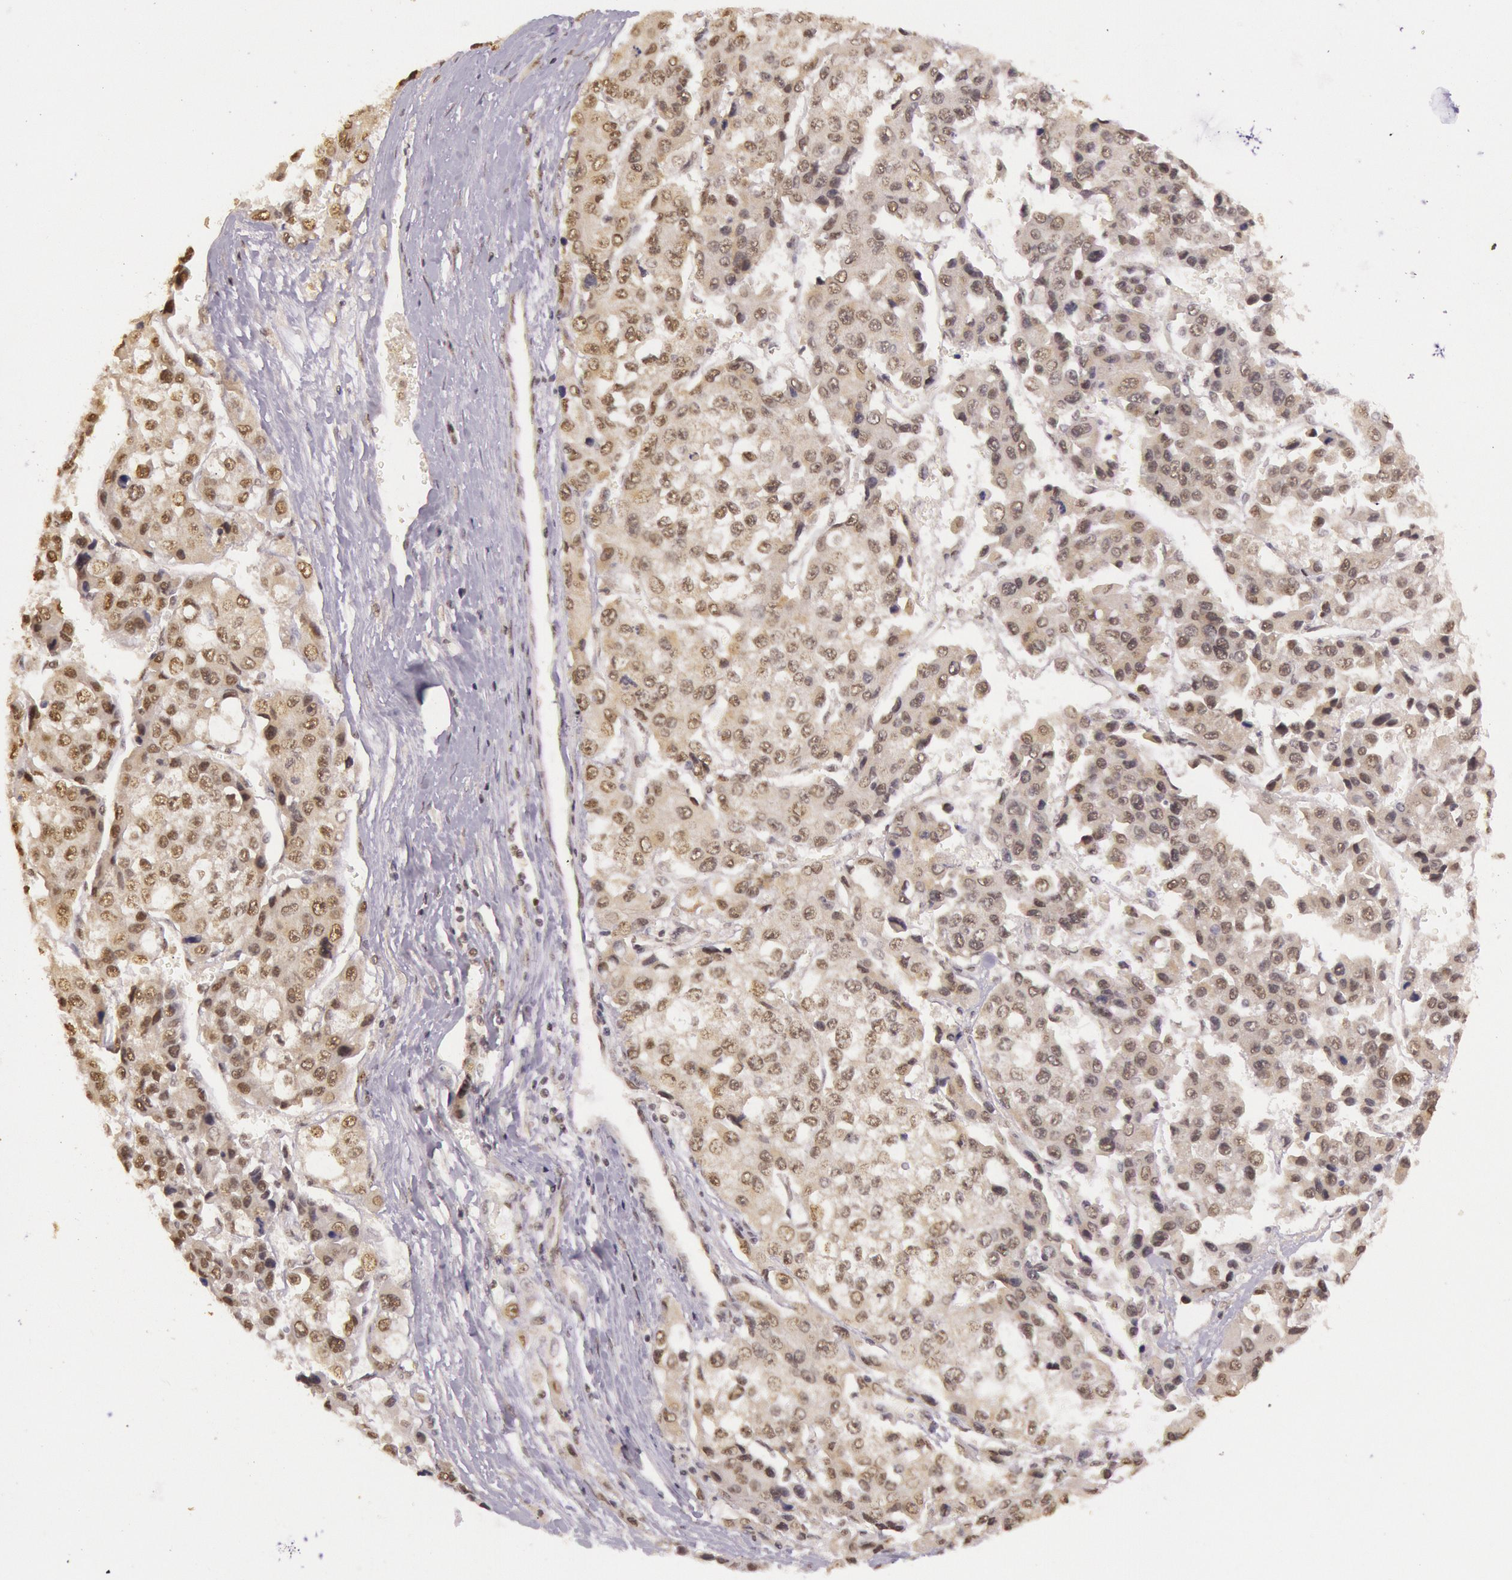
{"staining": {"intensity": "moderate", "quantity": "25%-75%", "location": "cytoplasmic/membranous,nuclear"}, "tissue": "liver cancer", "cell_type": "Tumor cells", "image_type": "cancer", "snomed": [{"axis": "morphology", "description": "Carcinoma, Hepatocellular, NOS"}, {"axis": "topography", "description": "Liver"}], "caption": "Immunohistochemistry (IHC) photomicrograph of neoplastic tissue: human liver hepatocellular carcinoma stained using immunohistochemistry exhibits medium levels of moderate protein expression localized specifically in the cytoplasmic/membranous and nuclear of tumor cells, appearing as a cytoplasmic/membranous and nuclear brown color.", "gene": "RTL10", "patient": {"sex": "female", "age": 66}}